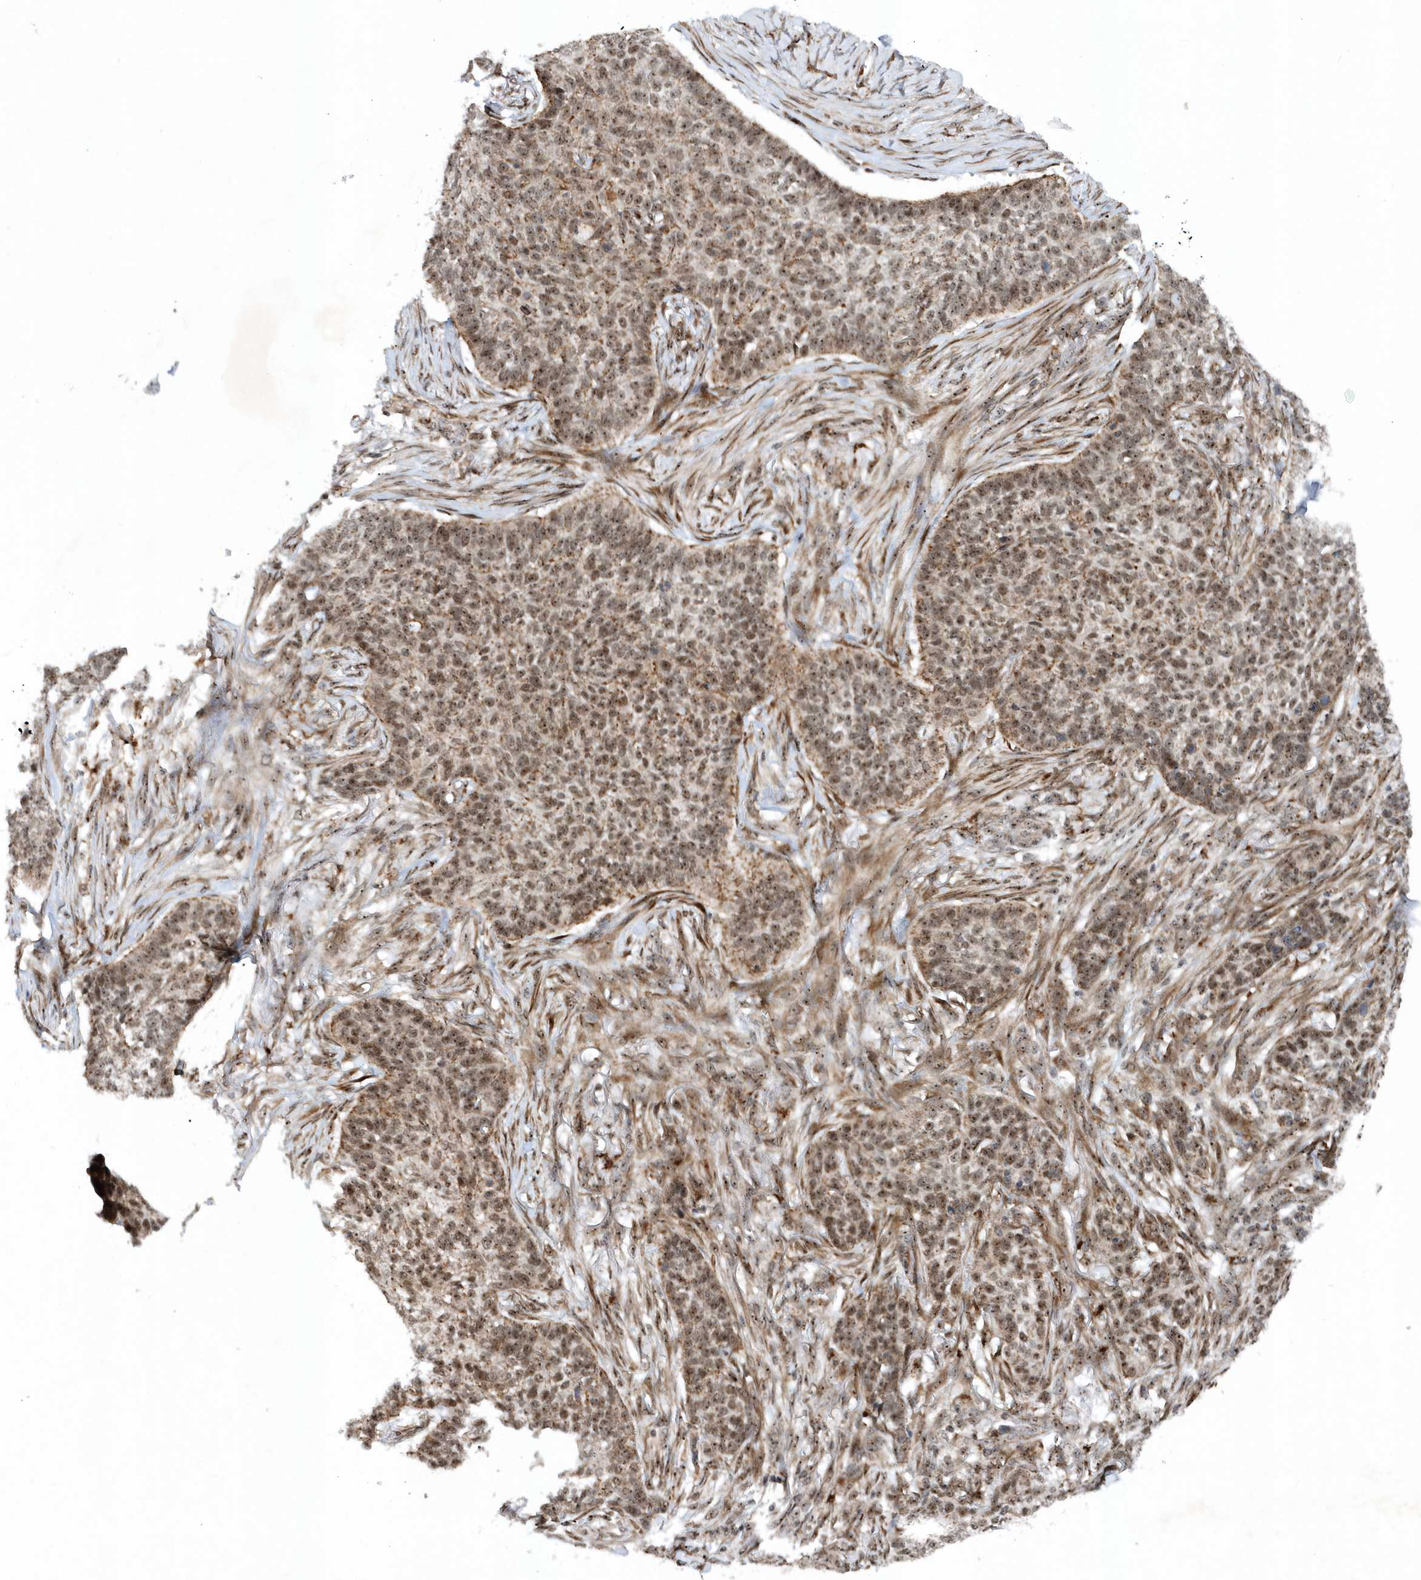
{"staining": {"intensity": "weak", "quantity": ">75%", "location": "cytoplasmic/membranous,nuclear"}, "tissue": "skin cancer", "cell_type": "Tumor cells", "image_type": "cancer", "snomed": [{"axis": "morphology", "description": "Basal cell carcinoma"}, {"axis": "topography", "description": "Skin"}], "caption": "IHC micrograph of neoplastic tissue: human skin basal cell carcinoma stained using IHC exhibits low levels of weak protein expression localized specifically in the cytoplasmic/membranous and nuclear of tumor cells, appearing as a cytoplasmic/membranous and nuclear brown color.", "gene": "SOWAHB", "patient": {"sex": "male", "age": 85}}